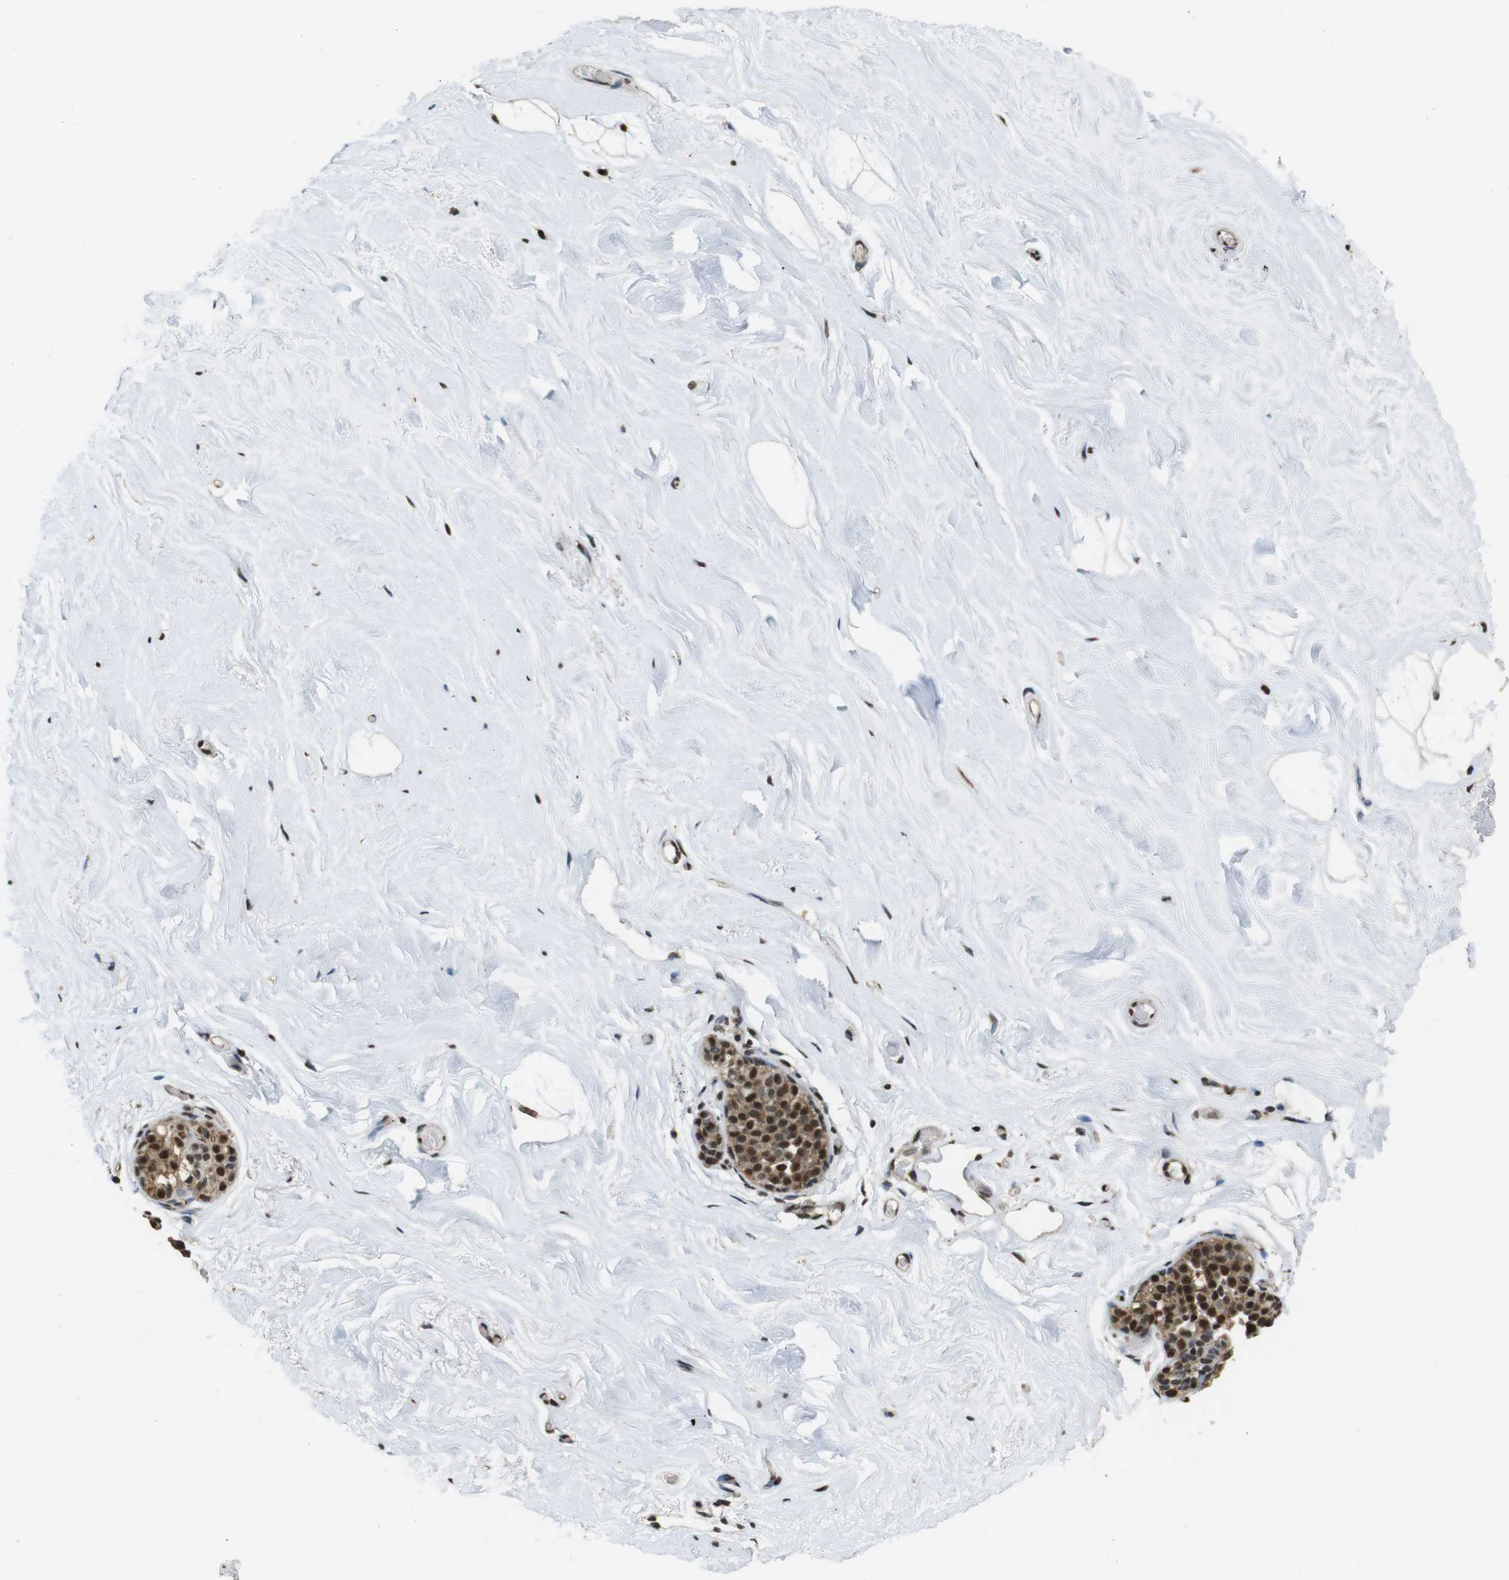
{"staining": {"intensity": "weak", "quantity": ">75%", "location": "nuclear"}, "tissue": "breast", "cell_type": "Adipocytes", "image_type": "normal", "snomed": [{"axis": "morphology", "description": "Normal tissue, NOS"}, {"axis": "topography", "description": "Breast"}], "caption": "Protein expression analysis of normal breast exhibits weak nuclear expression in about >75% of adipocytes. (Brightfield microscopy of DAB IHC at high magnification).", "gene": "CSNK2B", "patient": {"sex": "female", "age": 75}}